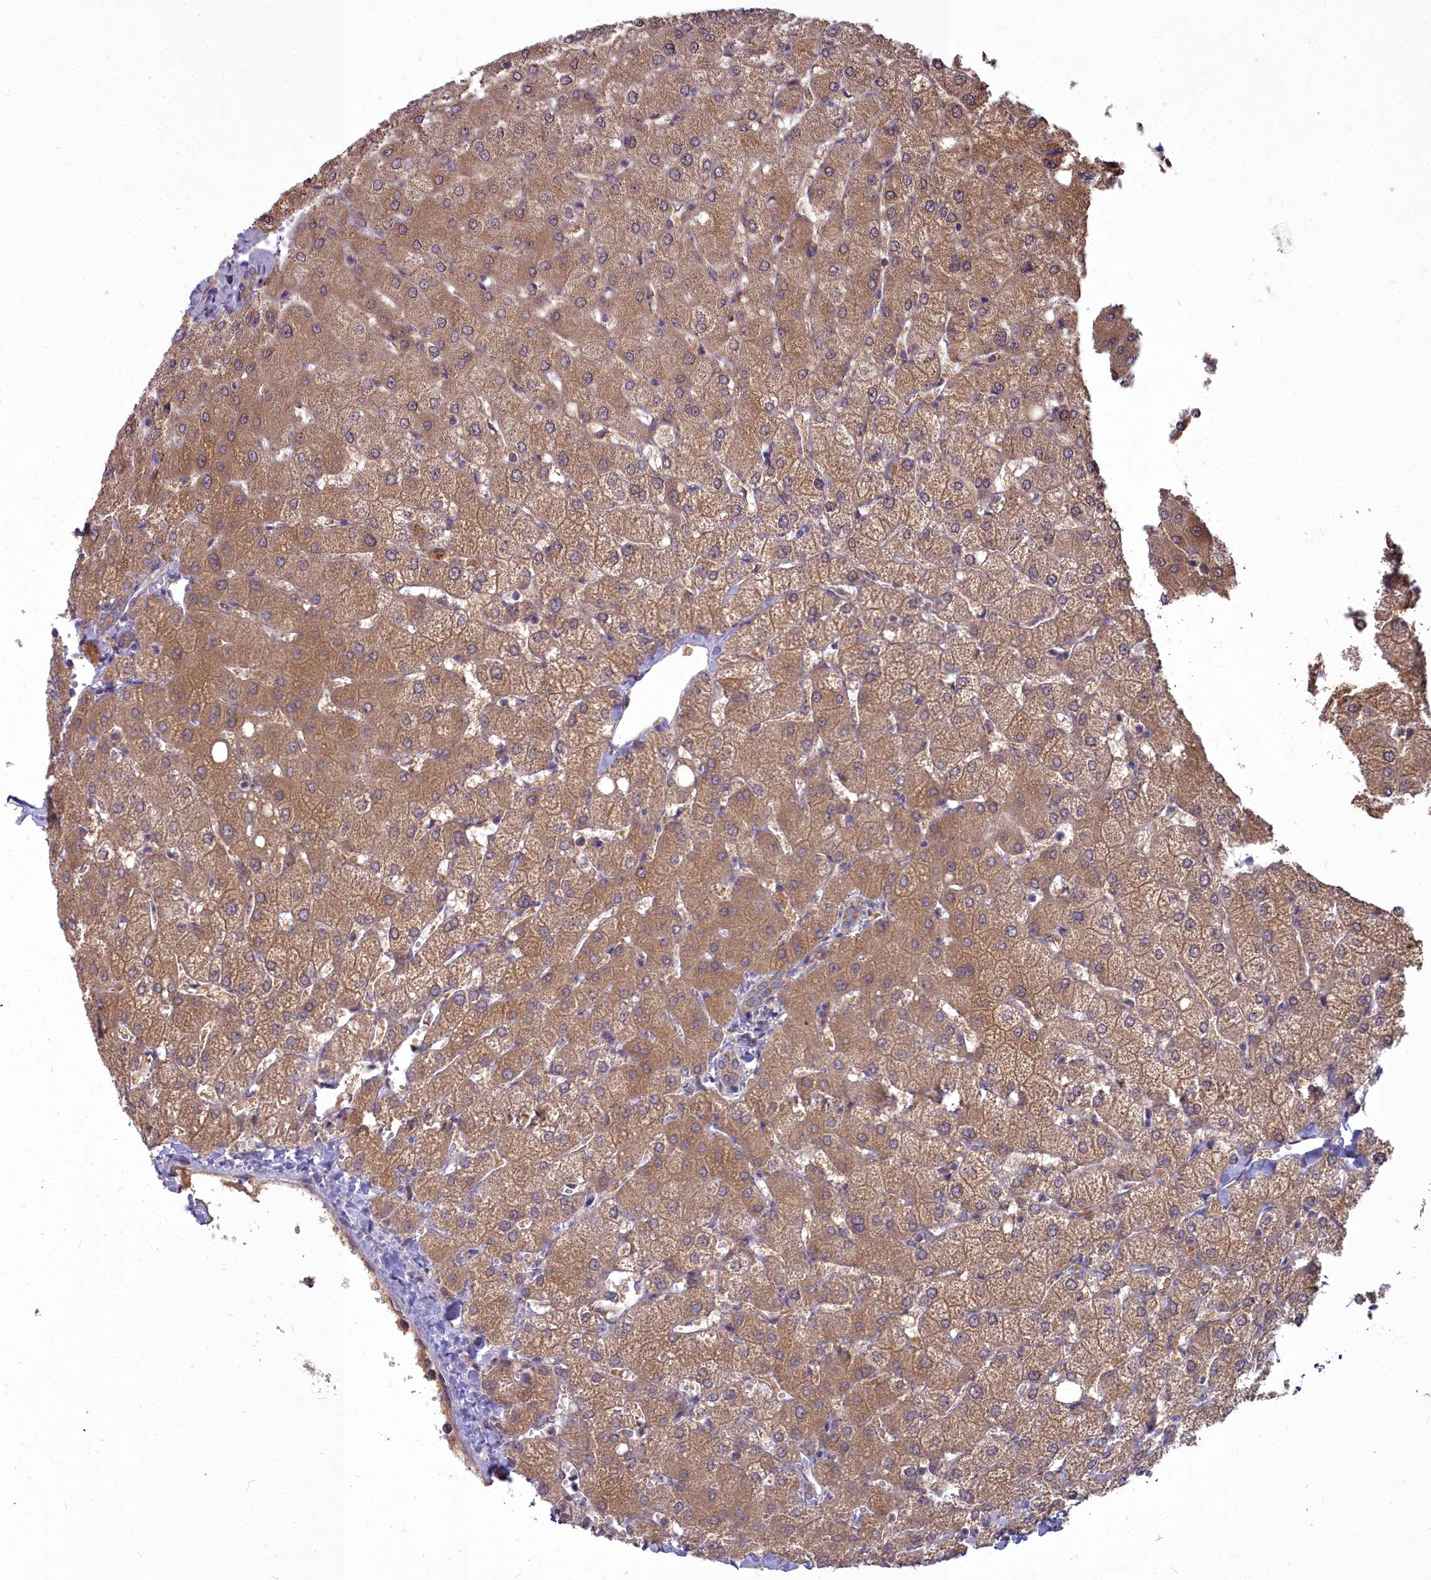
{"staining": {"intensity": "weak", "quantity": ">75%", "location": "cytoplasmic/membranous"}, "tissue": "liver", "cell_type": "Cholangiocytes", "image_type": "normal", "snomed": [{"axis": "morphology", "description": "Normal tissue, NOS"}, {"axis": "topography", "description": "Liver"}], "caption": "Immunohistochemistry (IHC) micrograph of benign liver: human liver stained using immunohistochemistry (IHC) displays low levels of weak protein expression localized specifically in the cytoplasmic/membranous of cholangiocytes, appearing as a cytoplasmic/membranous brown color.", "gene": "MICU2", "patient": {"sex": "female", "age": 54}}